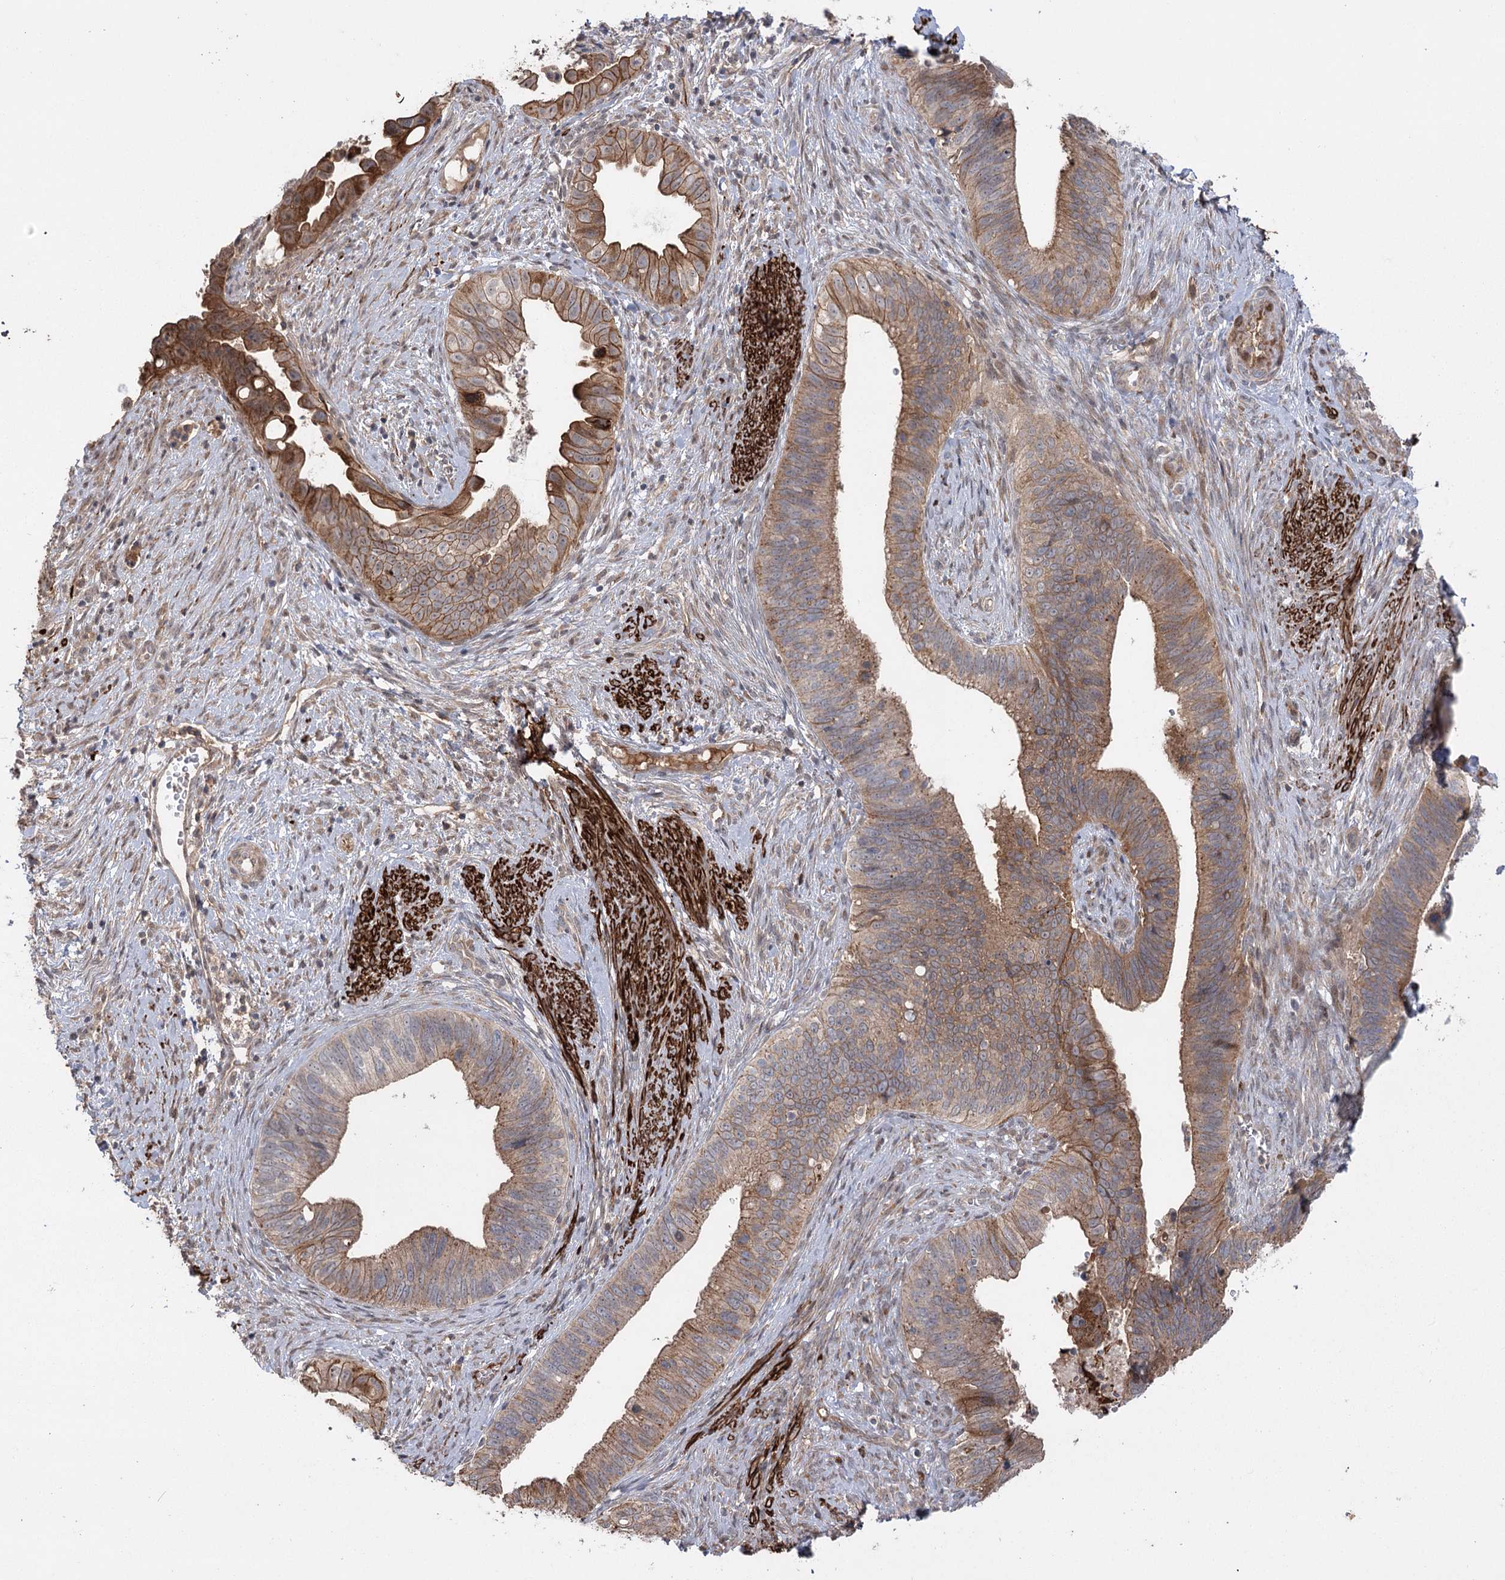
{"staining": {"intensity": "moderate", "quantity": ">75%", "location": "cytoplasmic/membranous"}, "tissue": "cervical cancer", "cell_type": "Tumor cells", "image_type": "cancer", "snomed": [{"axis": "morphology", "description": "Adenocarcinoma, NOS"}, {"axis": "topography", "description": "Cervix"}], "caption": "Cervical cancer tissue exhibits moderate cytoplasmic/membranous positivity in approximately >75% of tumor cells, visualized by immunohistochemistry.", "gene": "KCNN2", "patient": {"sex": "female", "age": 42}}